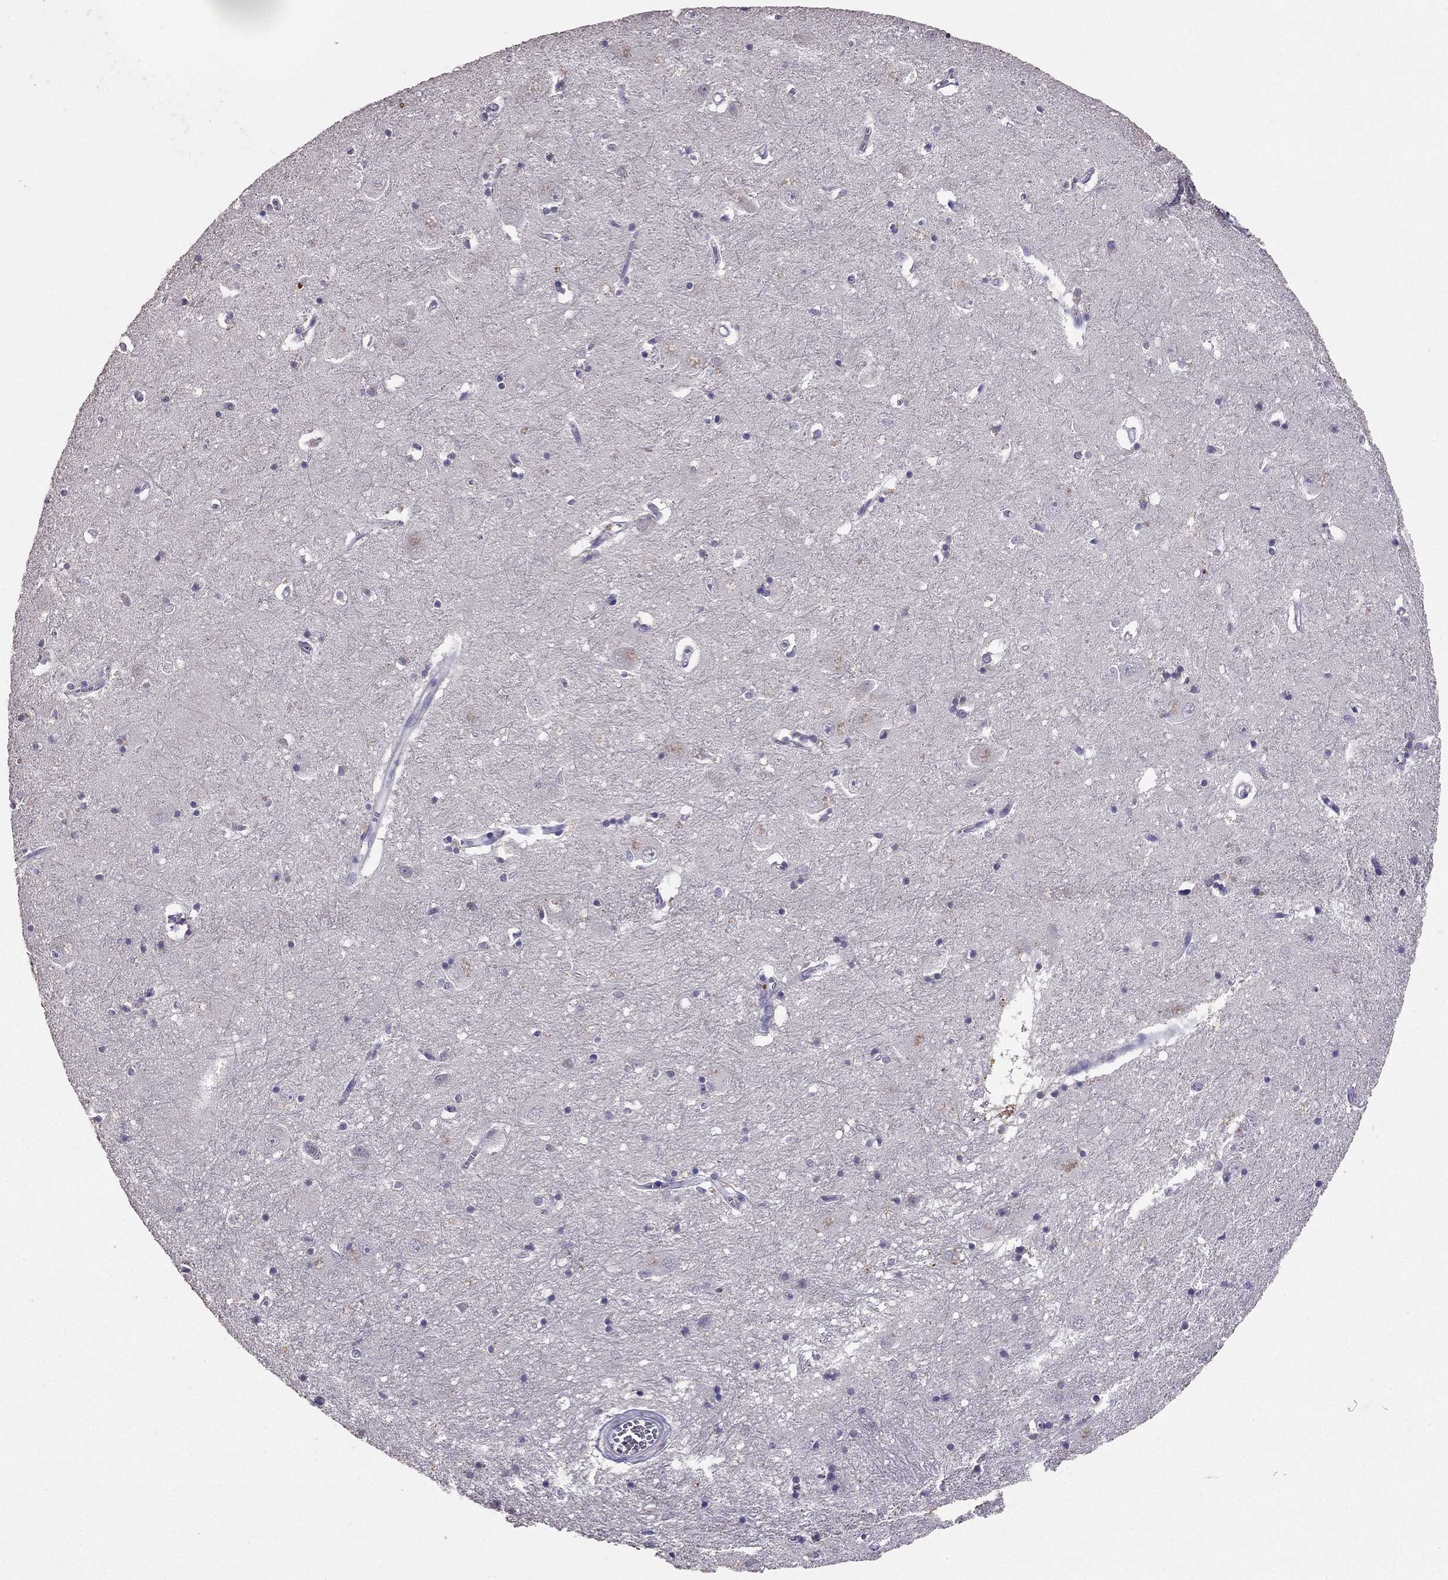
{"staining": {"intensity": "negative", "quantity": "none", "location": "none"}, "tissue": "caudate", "cell_type": "Glial cells", "image_type": "normal", "snomed": [{"axis": "morphology", "description": "Normal tissue, NOS"}, {"axis": "topography", "description": "Lateral ventricle wall"}], "caption": "Immunohistochemistry of benign human caudate demonstrates no expression in glial cells.", "gene": "RFLNB", "patient": {"sex": "male", "age": 54}}